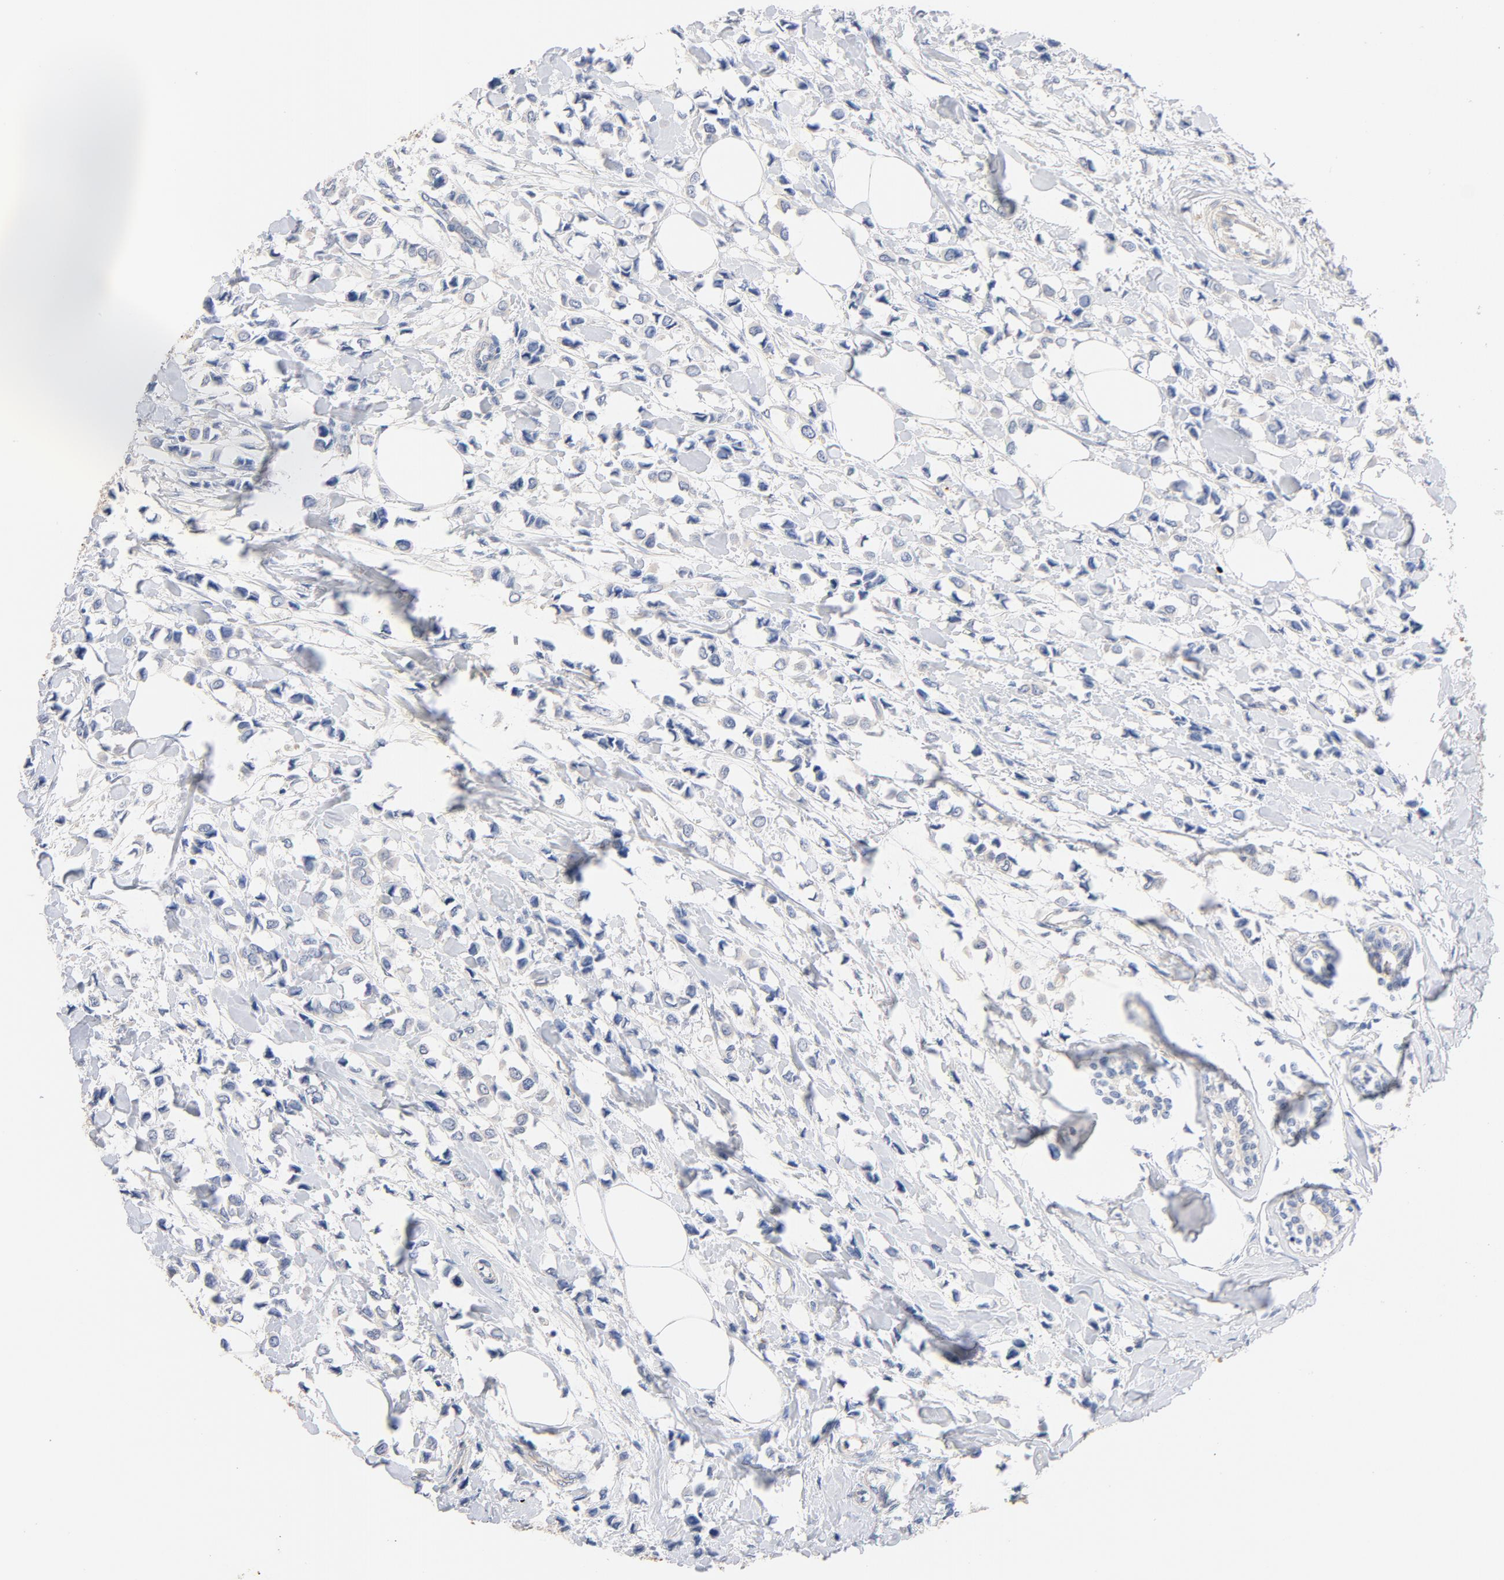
{"staining": {"intensity": "negative", "quantity": "none", "location": "none"}, "tissue": "breast cancer", "cell_type": "Tumor cells", "image_type": "cancer", "snomed": [{"axis": "morphology", "description": "Lobular carcinoma"}, {"axis": "topography", "description": "Breast"}], "caption": "Tumor cells are negative for protein expression in human breast cancer.", "gene": "STRN3", "patient": {"sex": "female", "age": 51}}